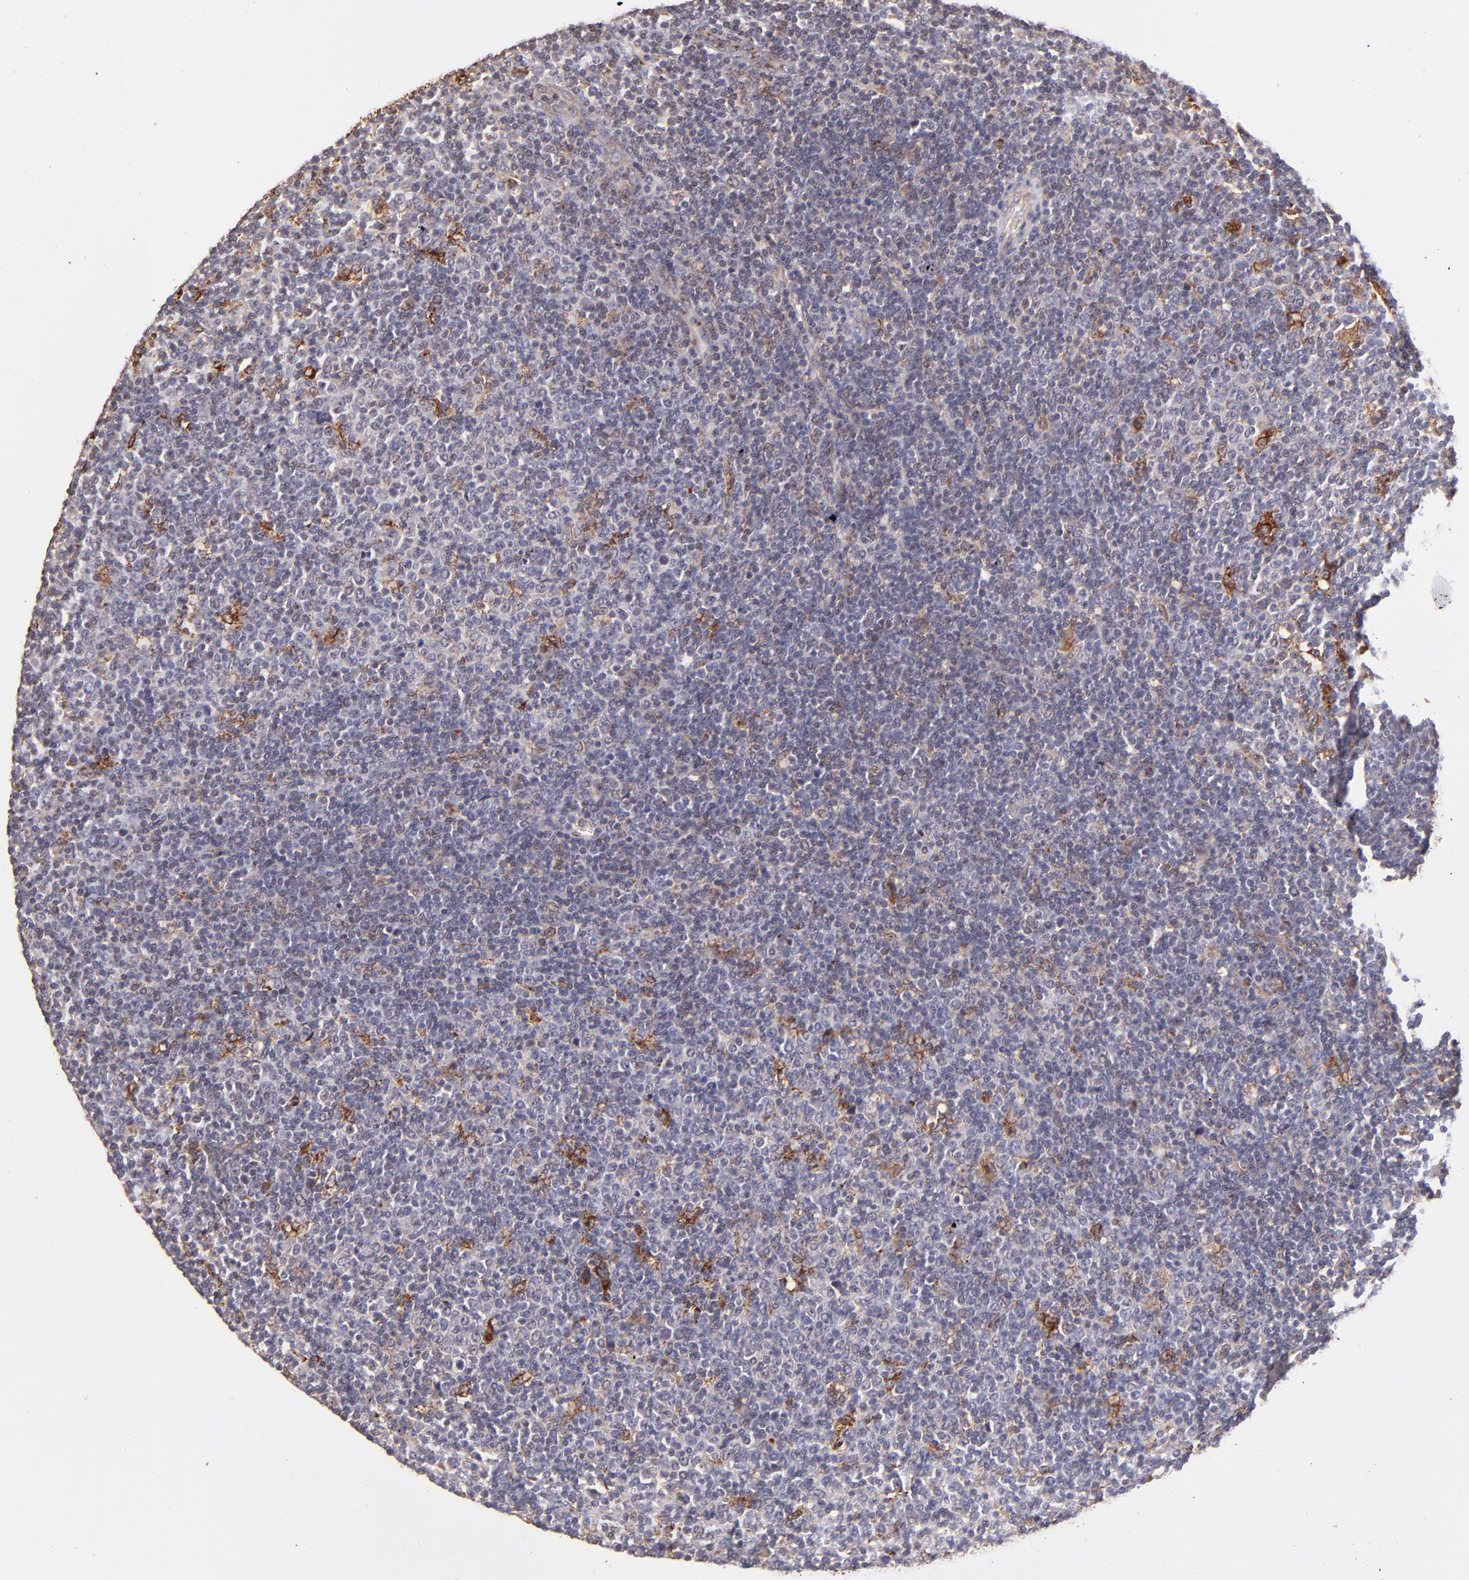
{"staining": {"intensity": "negative", "quantity": "none", "location": "none"}, "tissue": "lymphoma", "cell_type": "Tumor cells", "image_type": "cancer", "snomed": [{"axis": "morphology", "description": "Malignant lymphoma, non-Hodgkin's type, Low grade"}, {"axis": "topography", "description": "Lymph node"}], "caption": "Immunohistochemistry (IHC) micrograph of neoplastic tissue: malignant lymphoma, non-Hodgkin's type (low-grade) stained with DAB displays no significant protein expression in tumor cells.", "gene": "SPARC", "patient": {"sex": "male", "age": 70}}